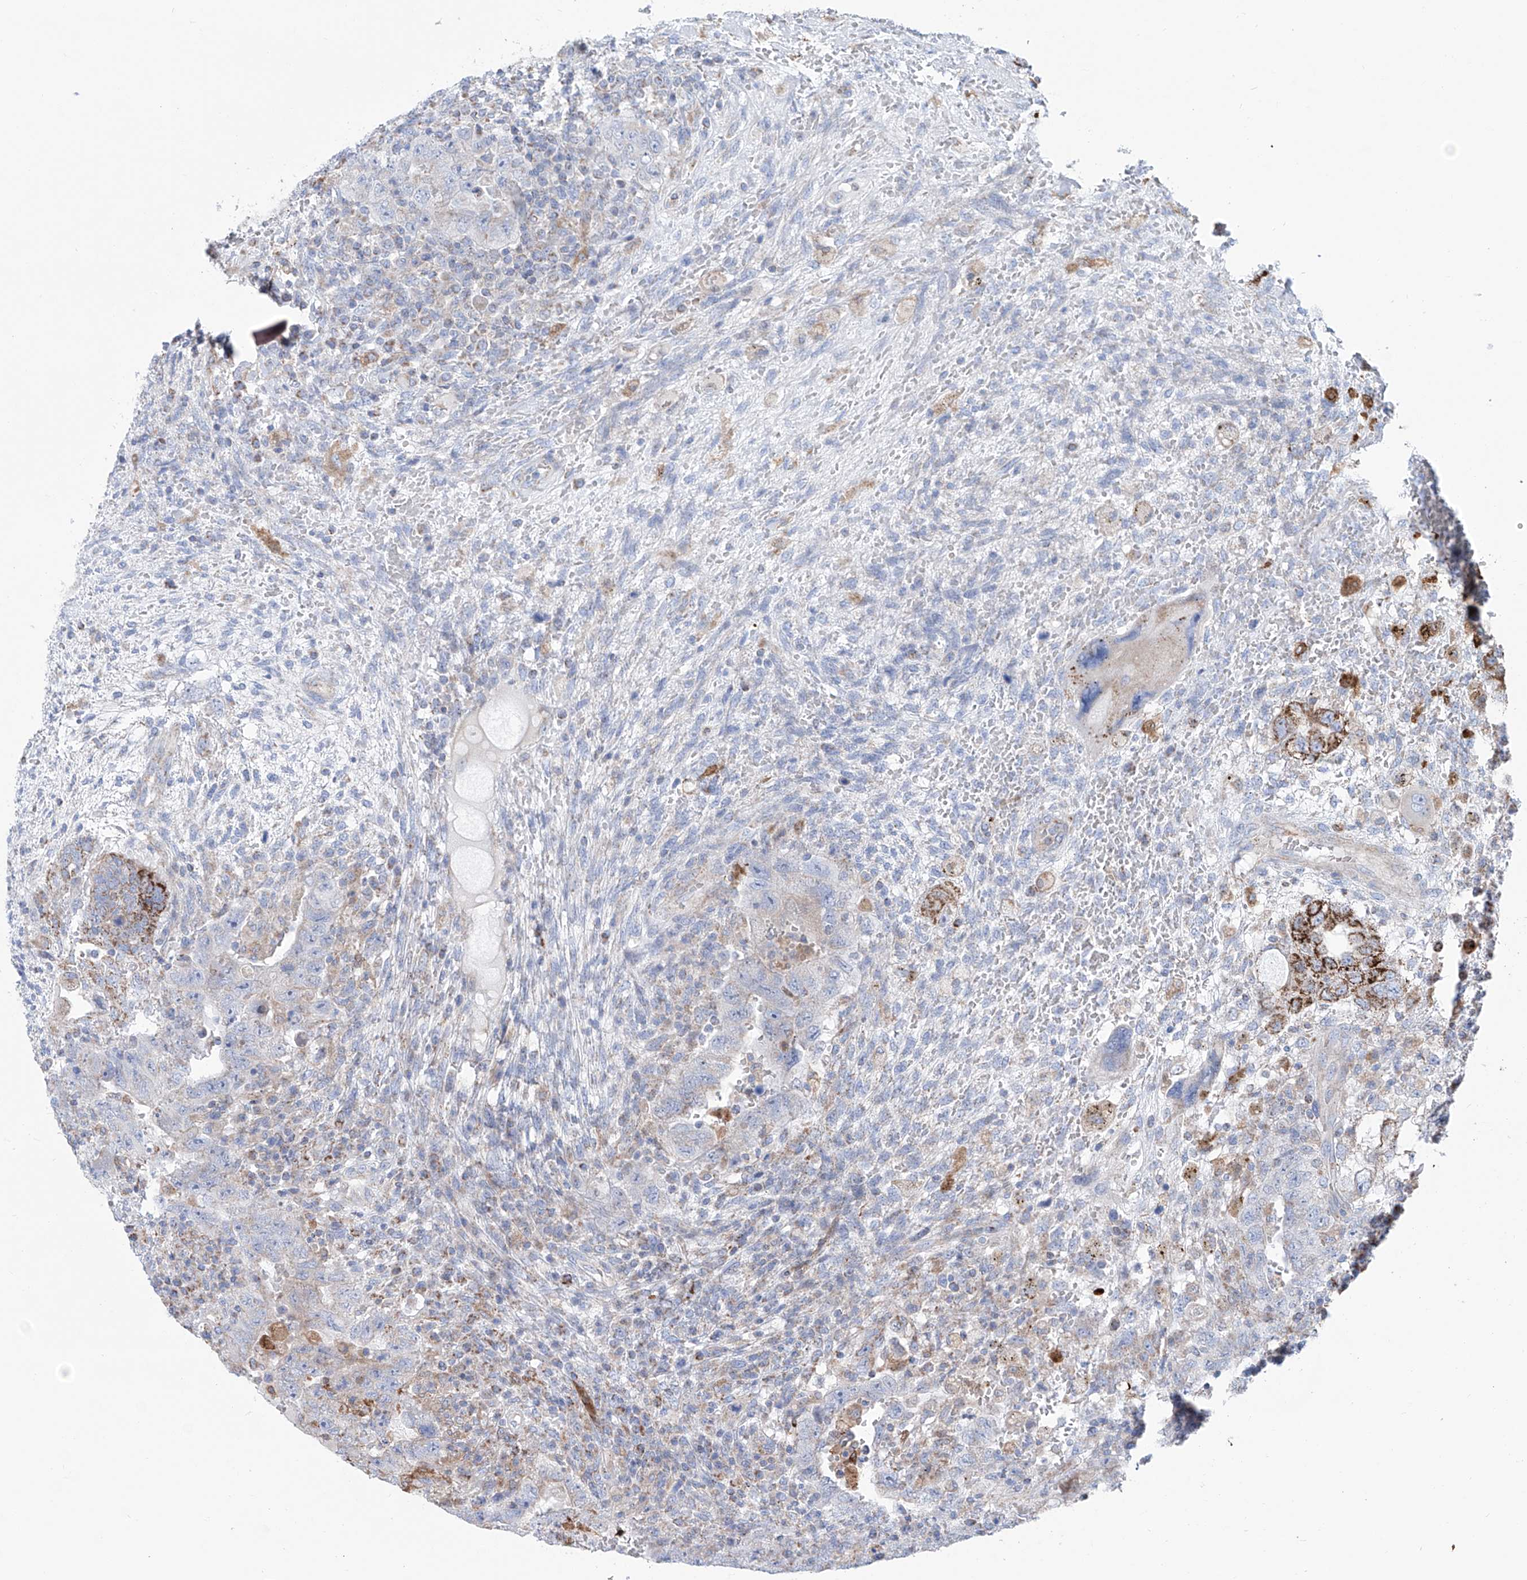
{"staining": {"intensity": "strong", "quantity": "<25%", "location": "cytoplasmic/membranous"}, "tissue": "testis cancer", "cell_type": "Tumor cells", "image_type": "cancer", "snomed": [{"axis": "morphology", "description": "Carcinoma, Embryonal, NOS"}, {"axis": "topography", "description": "Testis"}], "caption": "Immunohistochemical staining of human testis embryonal carcinoma exhibits strong cytoplasmic/membranous protein positivity in about <25% of tumor cells.", "gene": "ALDH6A1", "patient": {"sex": "male", "age": 26}}